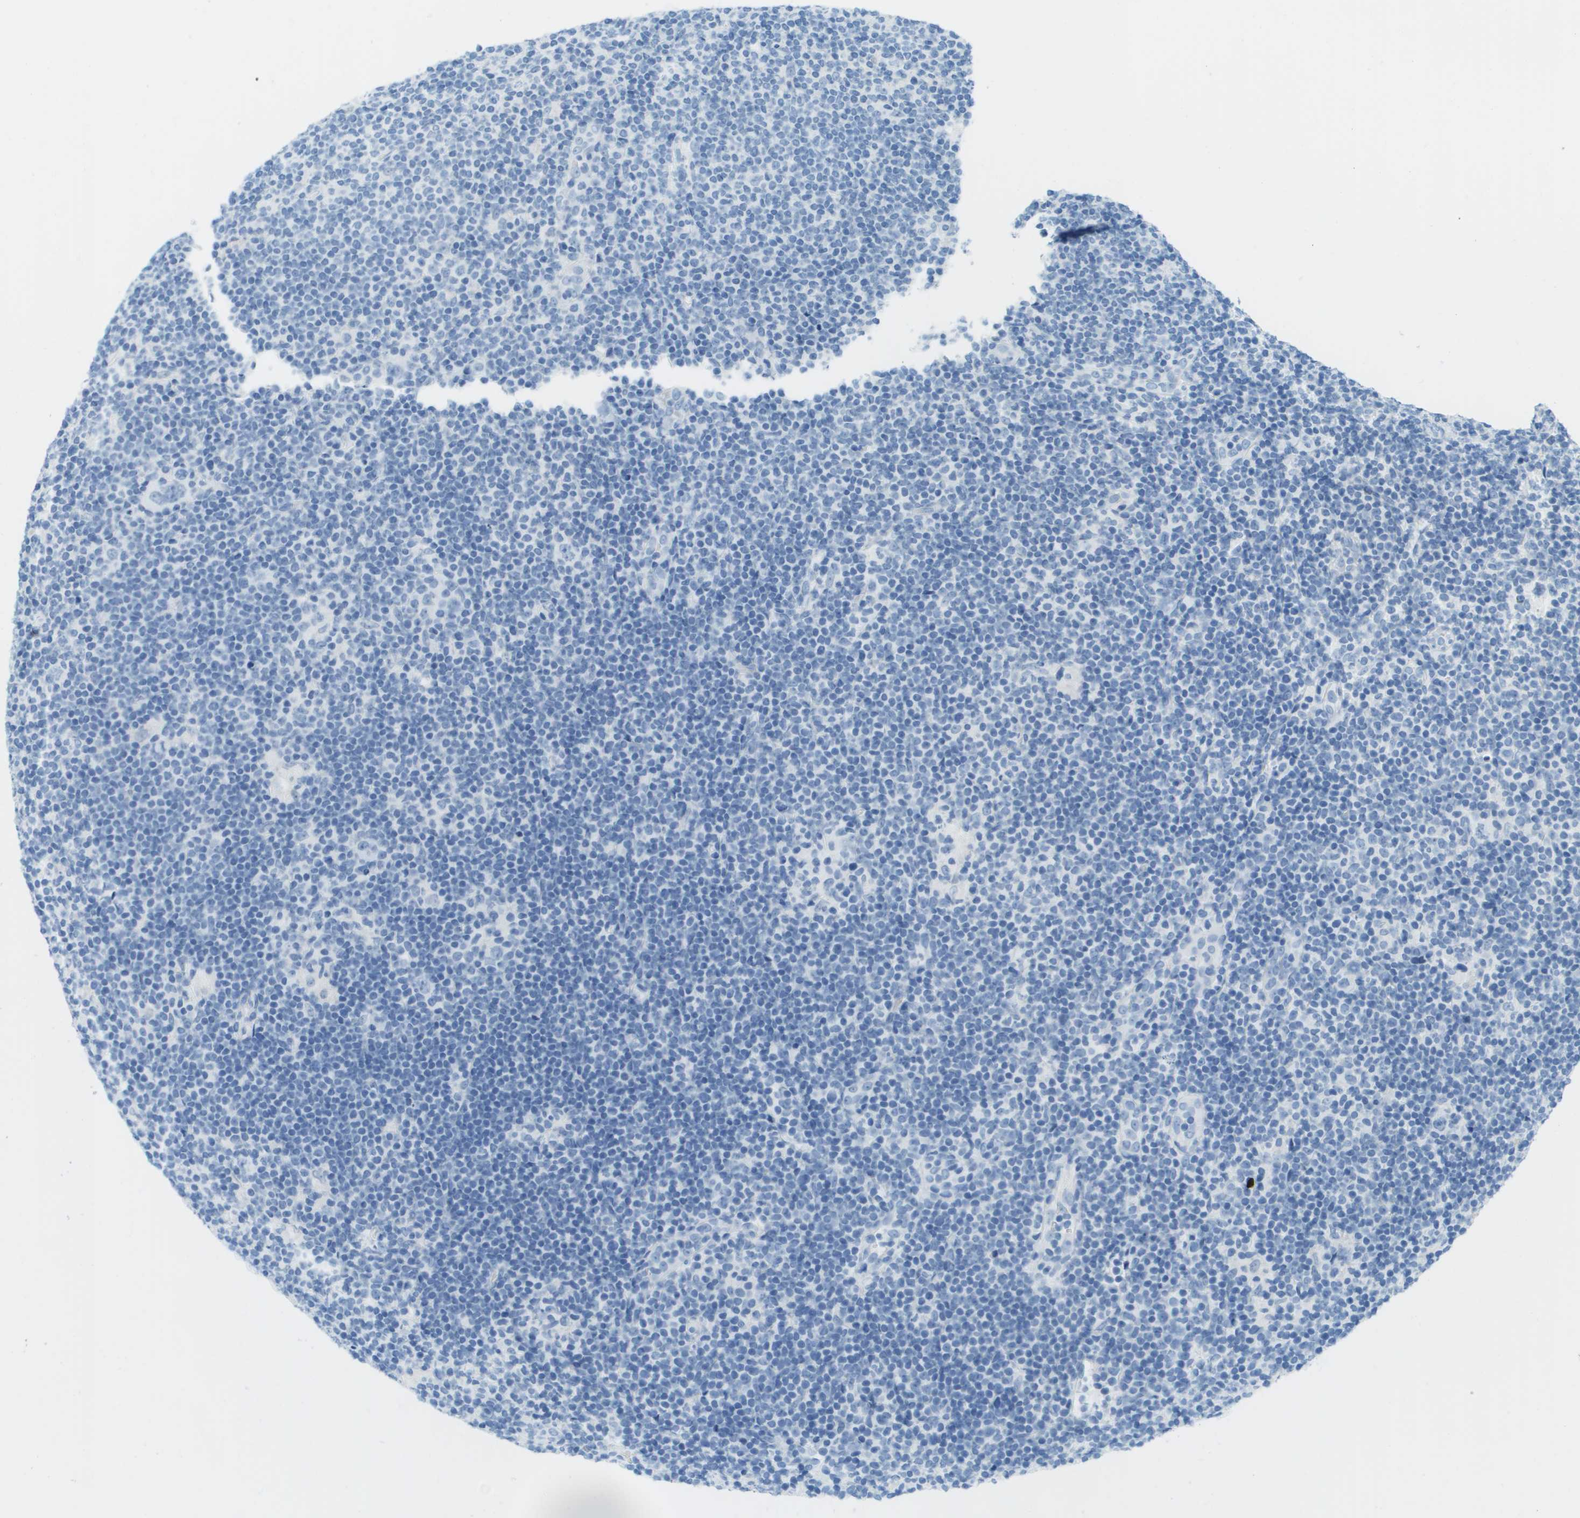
{"staining": {"intensity": "negative", "quantity": "none", "location": "none"}, "tissue": "lymphoma", "cell_type": "Tumor cells", "image_type": "cancer", "snomed": [{"axis": "morphology", "description": "Hodgkin's disease, NOS"}, {"axis": "topography", "description": "Lymph node"}], "caption": "Tumor cells show no significant protein positivity in lymphoma.", "gene": "CDHR2", "patient": {"sex": "female", "age": 57}}